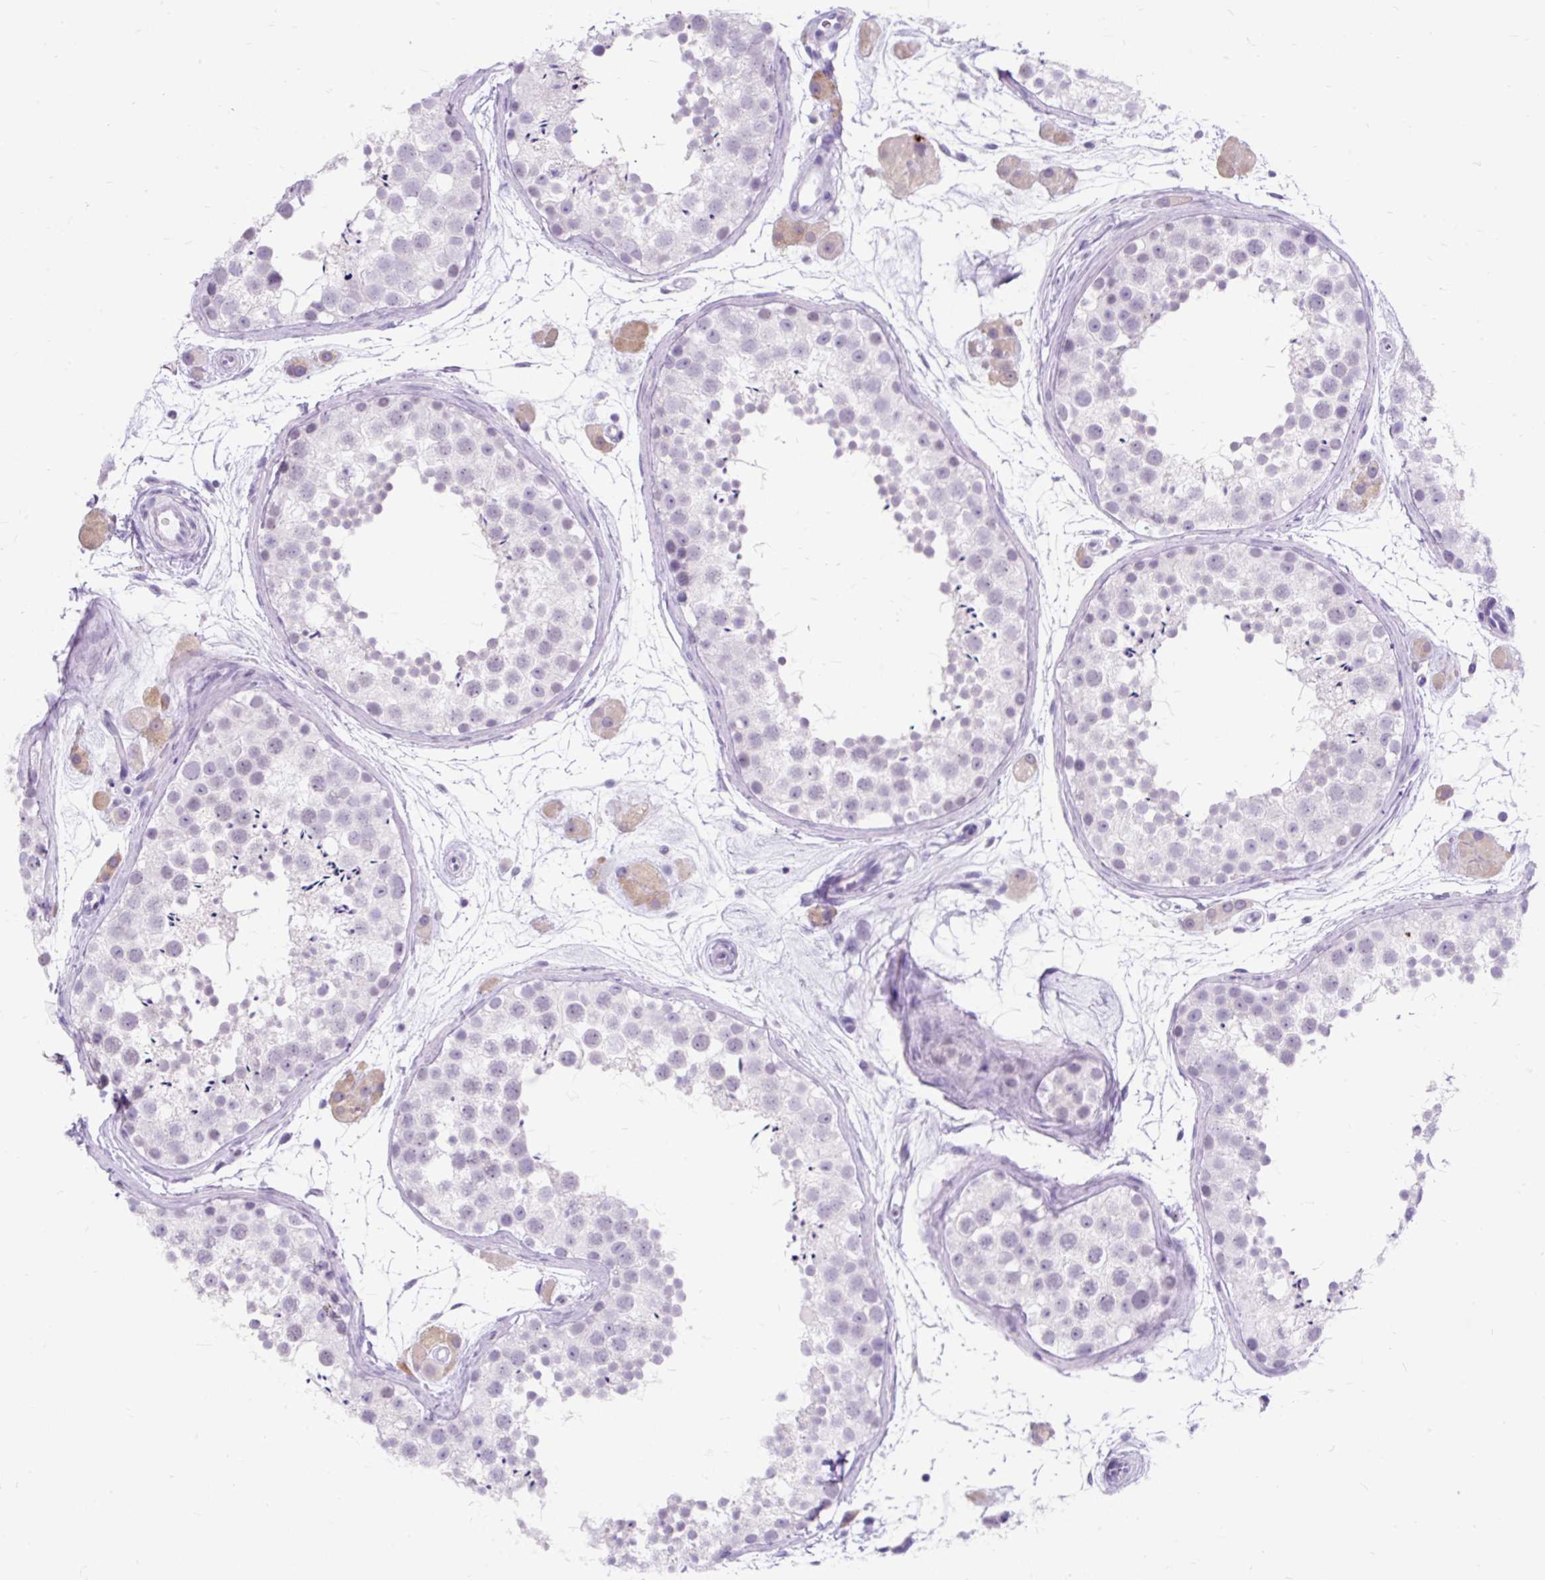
{"staining": {"intensity": "negative", "quantity": "none", "location": "none"}, "tissue": "testis", "cell_type": "Cells in seminiferous ducts", "image_type": "normal", "snomed": [{"axis": "morphology", "description": "Normal tissue, NOS"}, {"axis": "topography", "description": "Testis"}], "caption": "Immunohistochemical staining of normal testis reveals no significant positivity in cells in seminiferous ducts.", "gene": "SCGB1A1", "patient": {"sex": "male", "age": 41}}